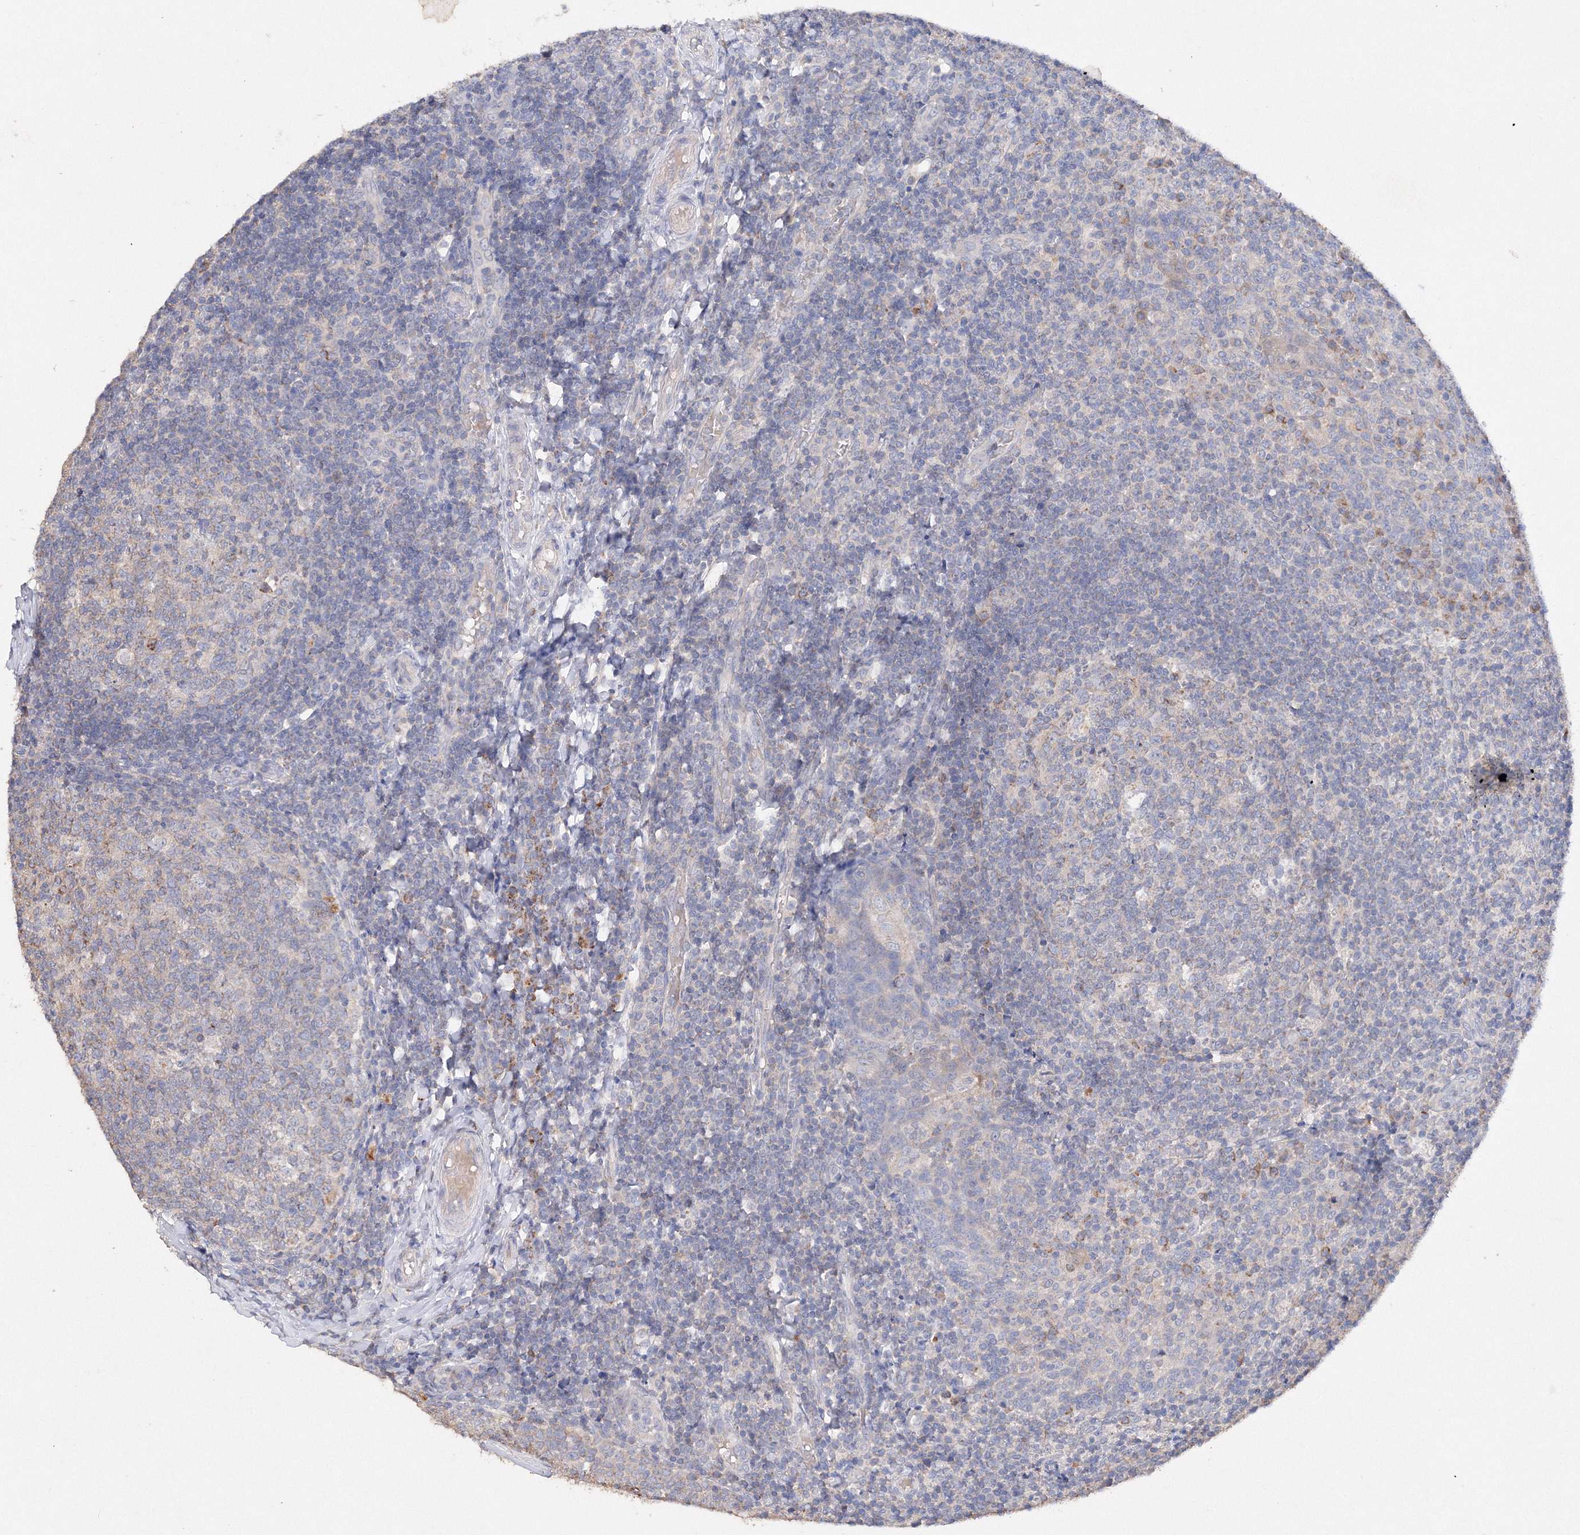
{"staining": {"intensity": "negative", "quantity": "none", "location": "none"}, "tissue": "tonsil", "cell_type": "Germinal center cells", "image_type": "normal", "snomed": [{"axis": "morphology", "description": "Normal tissue, NOS"}, {"axis": "topography", "description": "Tonsil"}], "caption": "Unremarkable tonsil was stained to show a protein in brown. There is no significant staining in germinal center cells.", "gene": "GLS", "patient": {"sex": "female", "age": 19}}